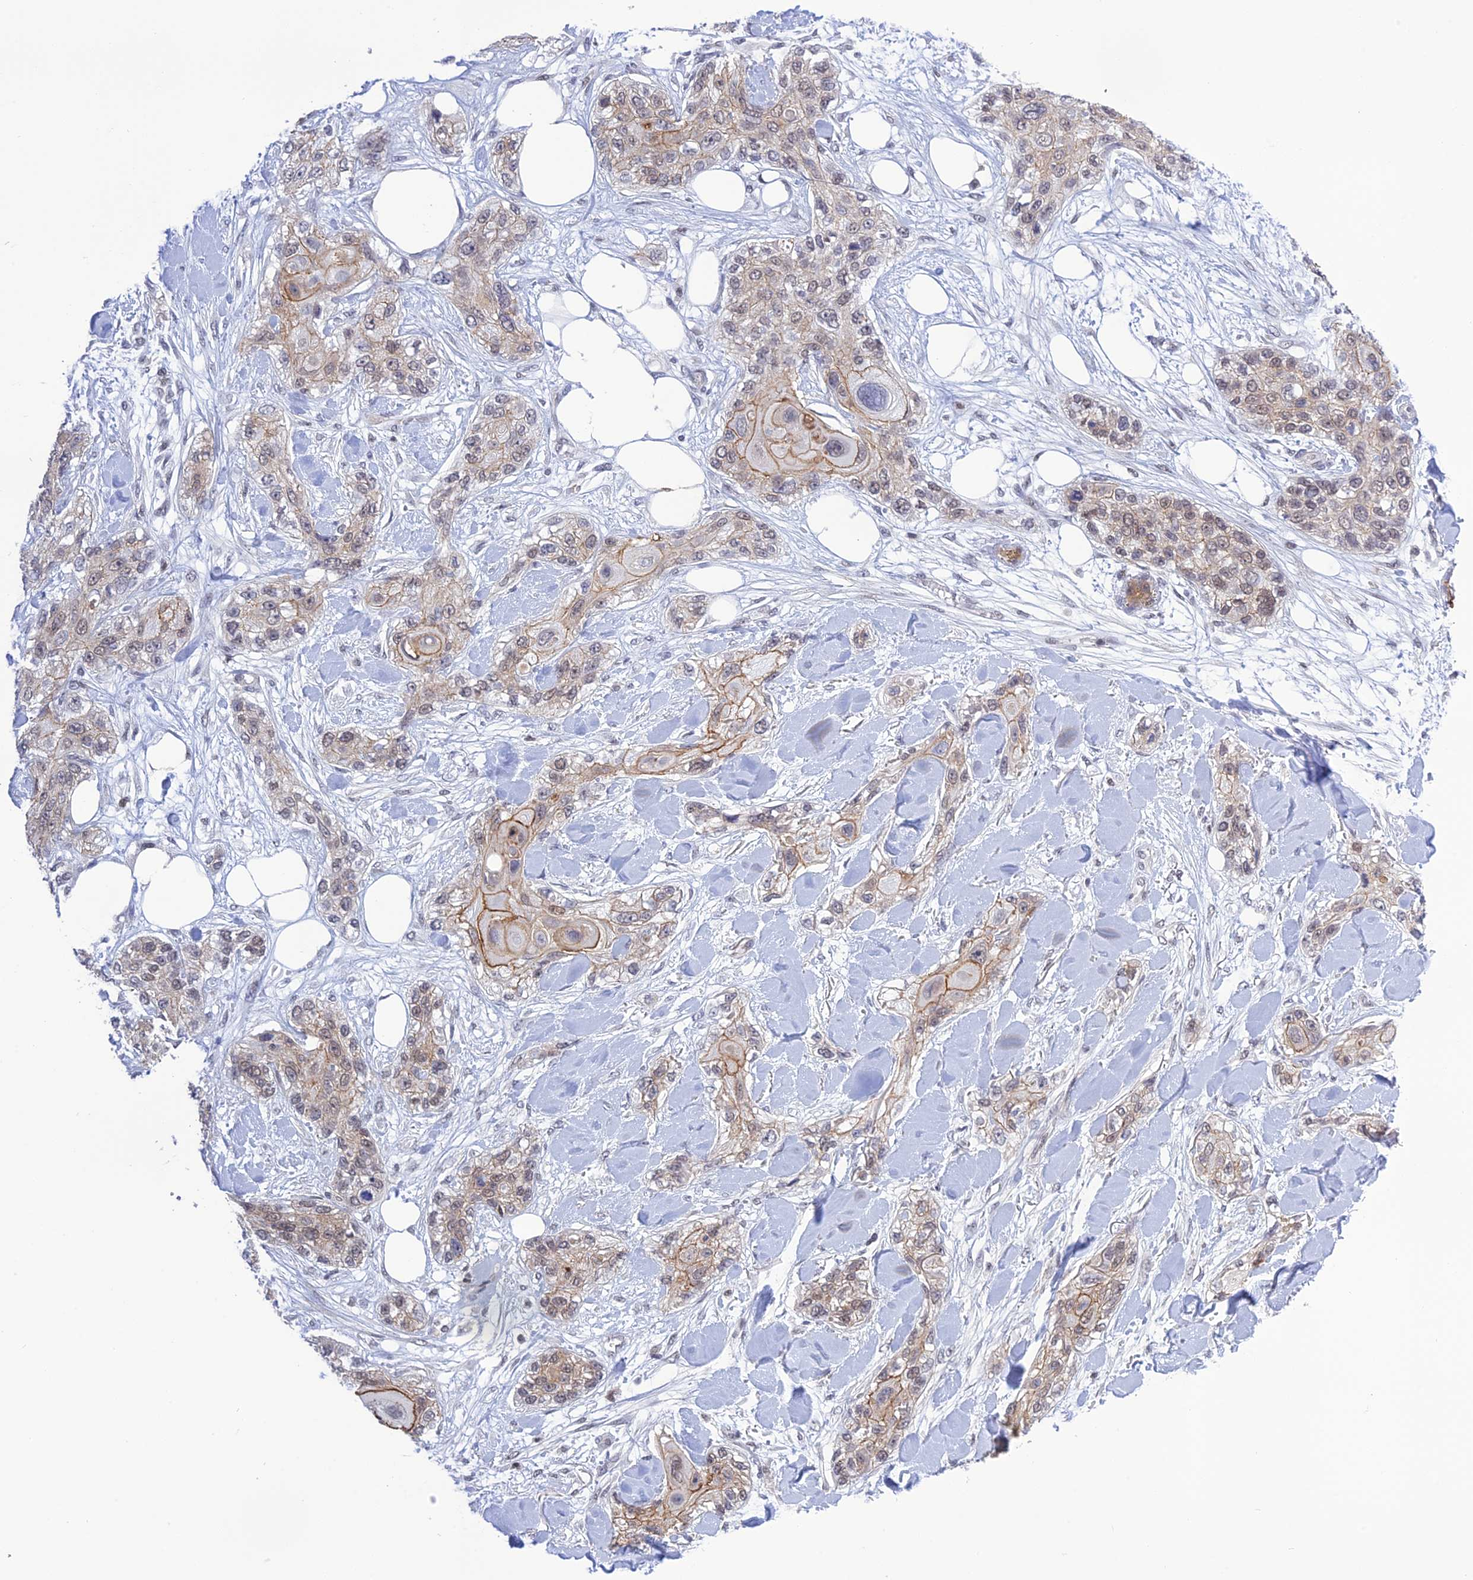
{"staining": {"intensity": "moderate", "quantity": "<25%", "location": "cytoplasmic/membranous,nuclear"}, "tissue": "skin cancer", "cell_type": "Tumor cells", "image_type": "cancer", "snomed": [{"axis": "morphology", "description": "Normal tissue, NOS"}, {"axis": "morphology", "description": "Squamous cell carcinoma, NOS"}, {"axis": "topography", "description": "Skin"}], "caption": "The immunohistochemical stain shows moderate cytoplasmic/membranous and nuclear staining in tumor cells of skin squamous cell carcinoma tissue. (DAB (3,3'-diaminobenzidine) = brown stain, brightfield microscopy at high magnification).", "gene": "TCEA1", "patient": {"sex": "male", "age": 72}}